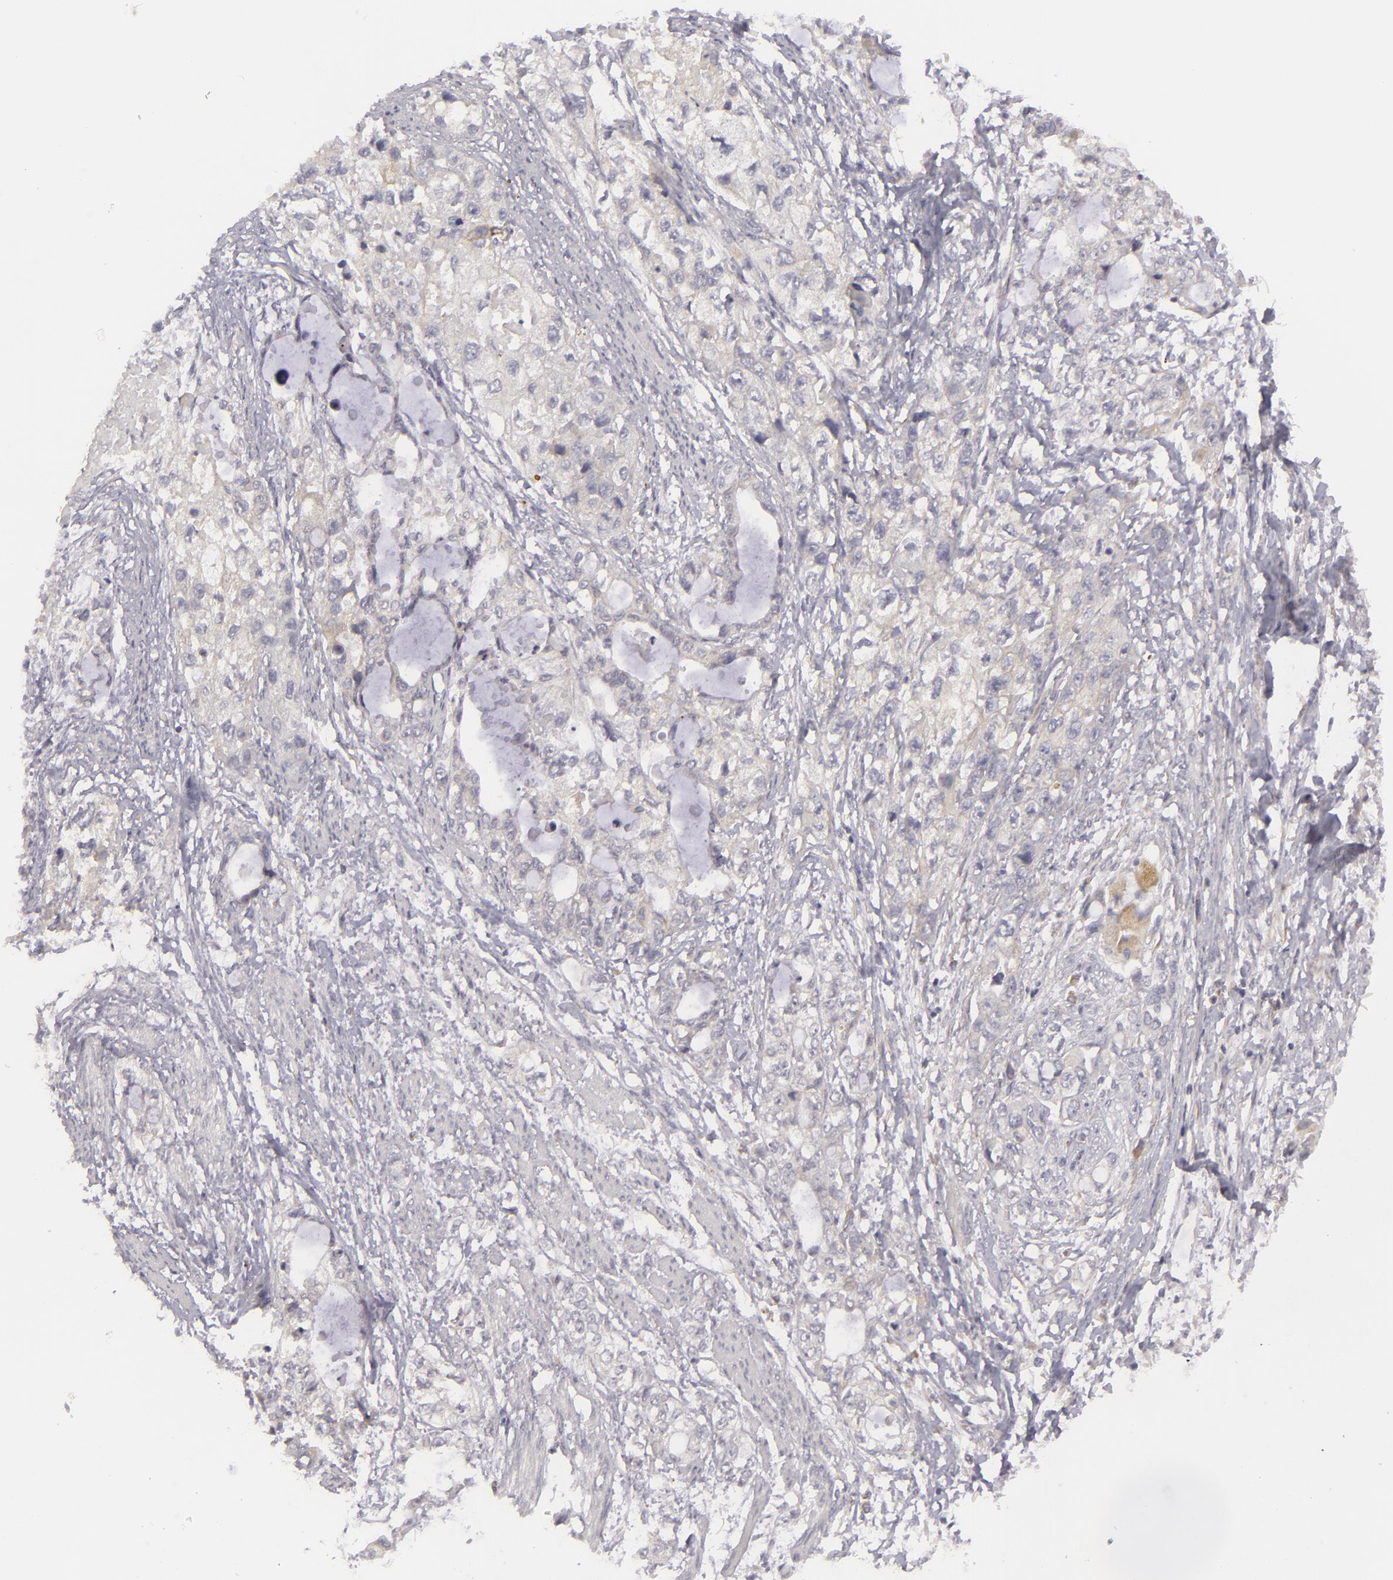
{"staining": {"intensity": "weak", "quantity": "<25%", "location": "cytoplasmic/membranous"}, "tissue": "stomach cancer", "cell_type": "Tumor cells", "image_type": "cancer", "snomed": [{"axis": "morphology", "description": "Adenocarcinoma, NOS"}, {"axis": "topography", "description": "Stomach, upper"}], "caption": "Micrograph shows no significant protein positivity in tumor cells of adenocarcinoma (stomach). Brightfield microscopy of immunohistochemistry stained with DAB (brown) and hematoxylin (blue), captured at high magnification.", "gene": "ATP2B3", "patient": {"sex": "female", "age": 52}}